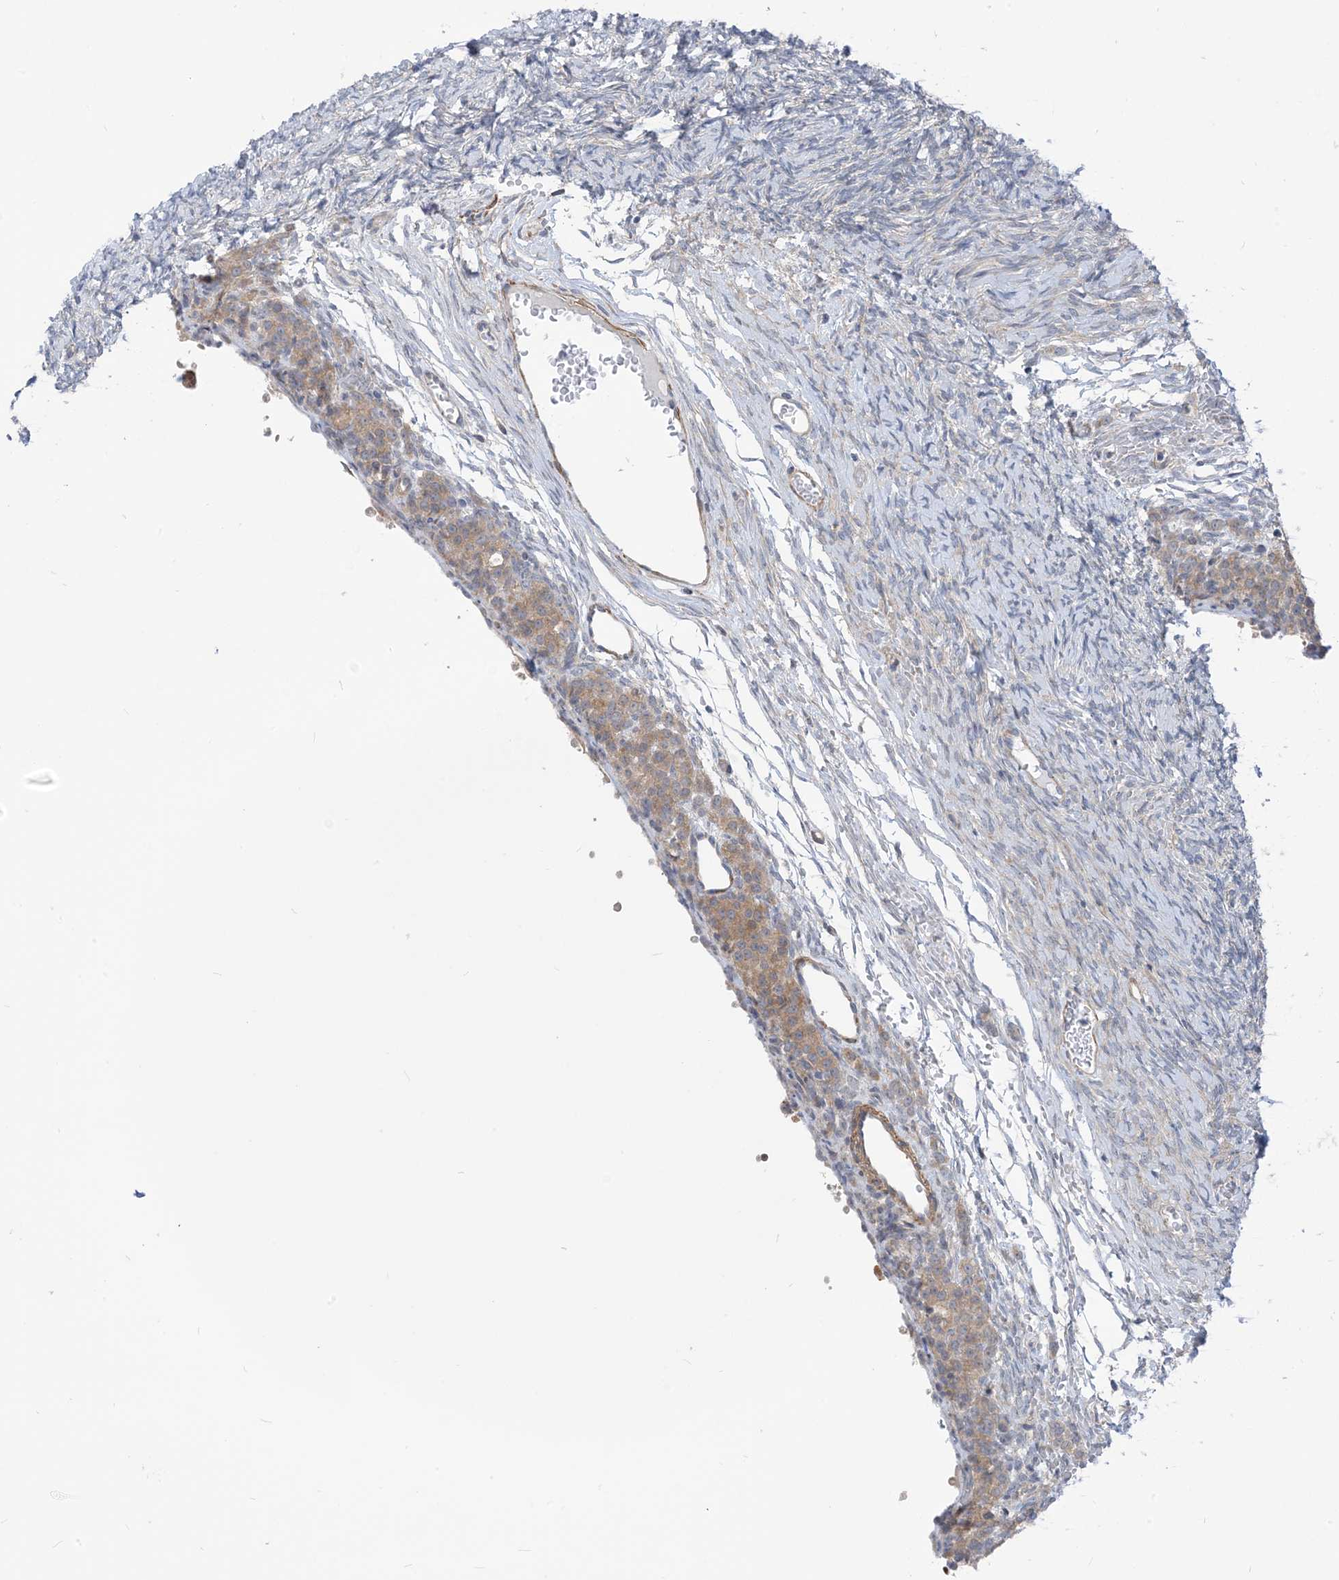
{"staining": {"intensity": "negative", "quantity": "none", "location": "none"}, "tissue": "ovary", "cell_type": "Ovarian stroma cells", "image_type": "normal", "snomed": [{"axis": "morphology", "description": "Adenocarcinoma, NOS"}, {"axis": "topography", "description": "Endometrium"}], "caption": "The IHC histopathology image has no significant positivity in ovarian stroma cells of ovary. Brightfield microscopy of IHC stained with DAB (brown) and hematoxylin (blue), captured at high magnification.", "gene": "PLEKHA3", "patient": {"sex": "female", "age": 32}}